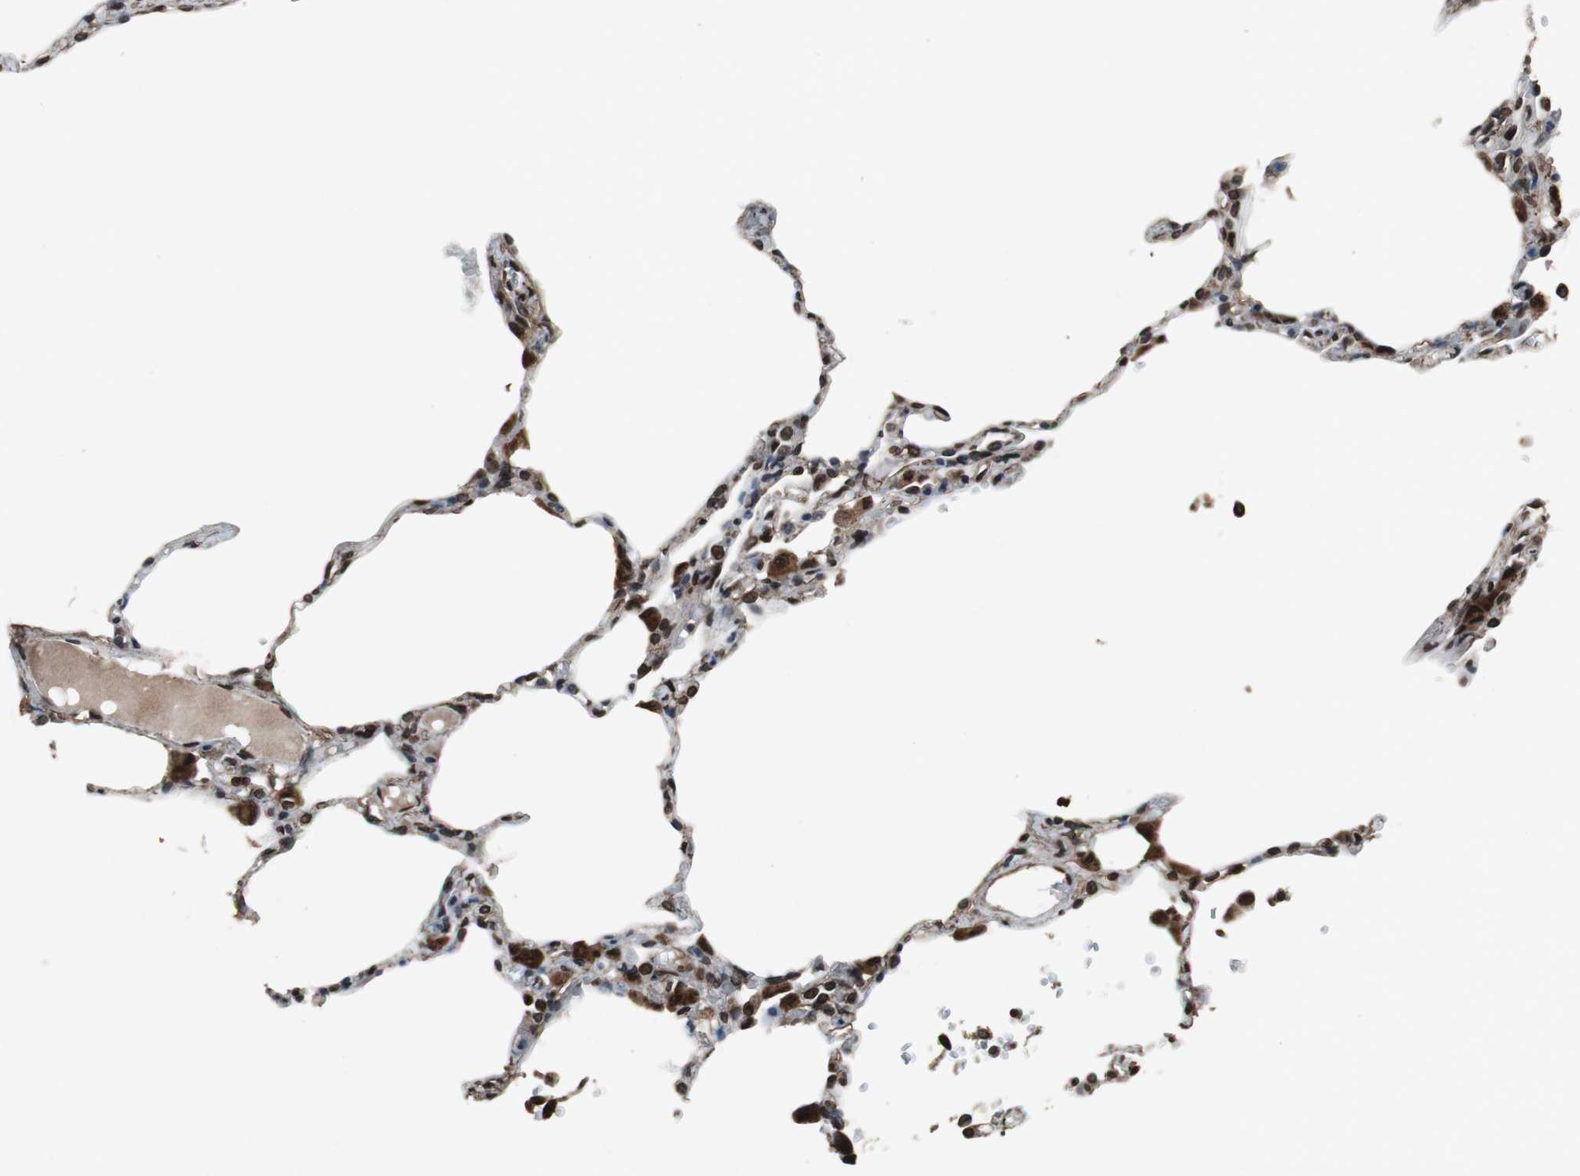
{"staining": {"intensity": "strong", "quantity": ">75%", "location": "cytoplasmic/membranous,nuclear"}, "tissue": "lung", "cell_type": "Alveolar cells", "image_type": "normal", "snomed": [{"axis": "morphology", "description": "Normal tissue, NOS"}, {"axis": "topography", "description": "Lung"}], "caption": "Brown immunohistochemical staining in normal human lung demonstrates strong cytoplasmic/membranous,nuclear positivity in about >75% of alveolar cells. The protein is stained brown, and the nuclei are stained in blue (DAB IHC with brightfield microscopy, high magnification).", "gene": "LMNA", "patient": {"sex": "female", "age": 49}}